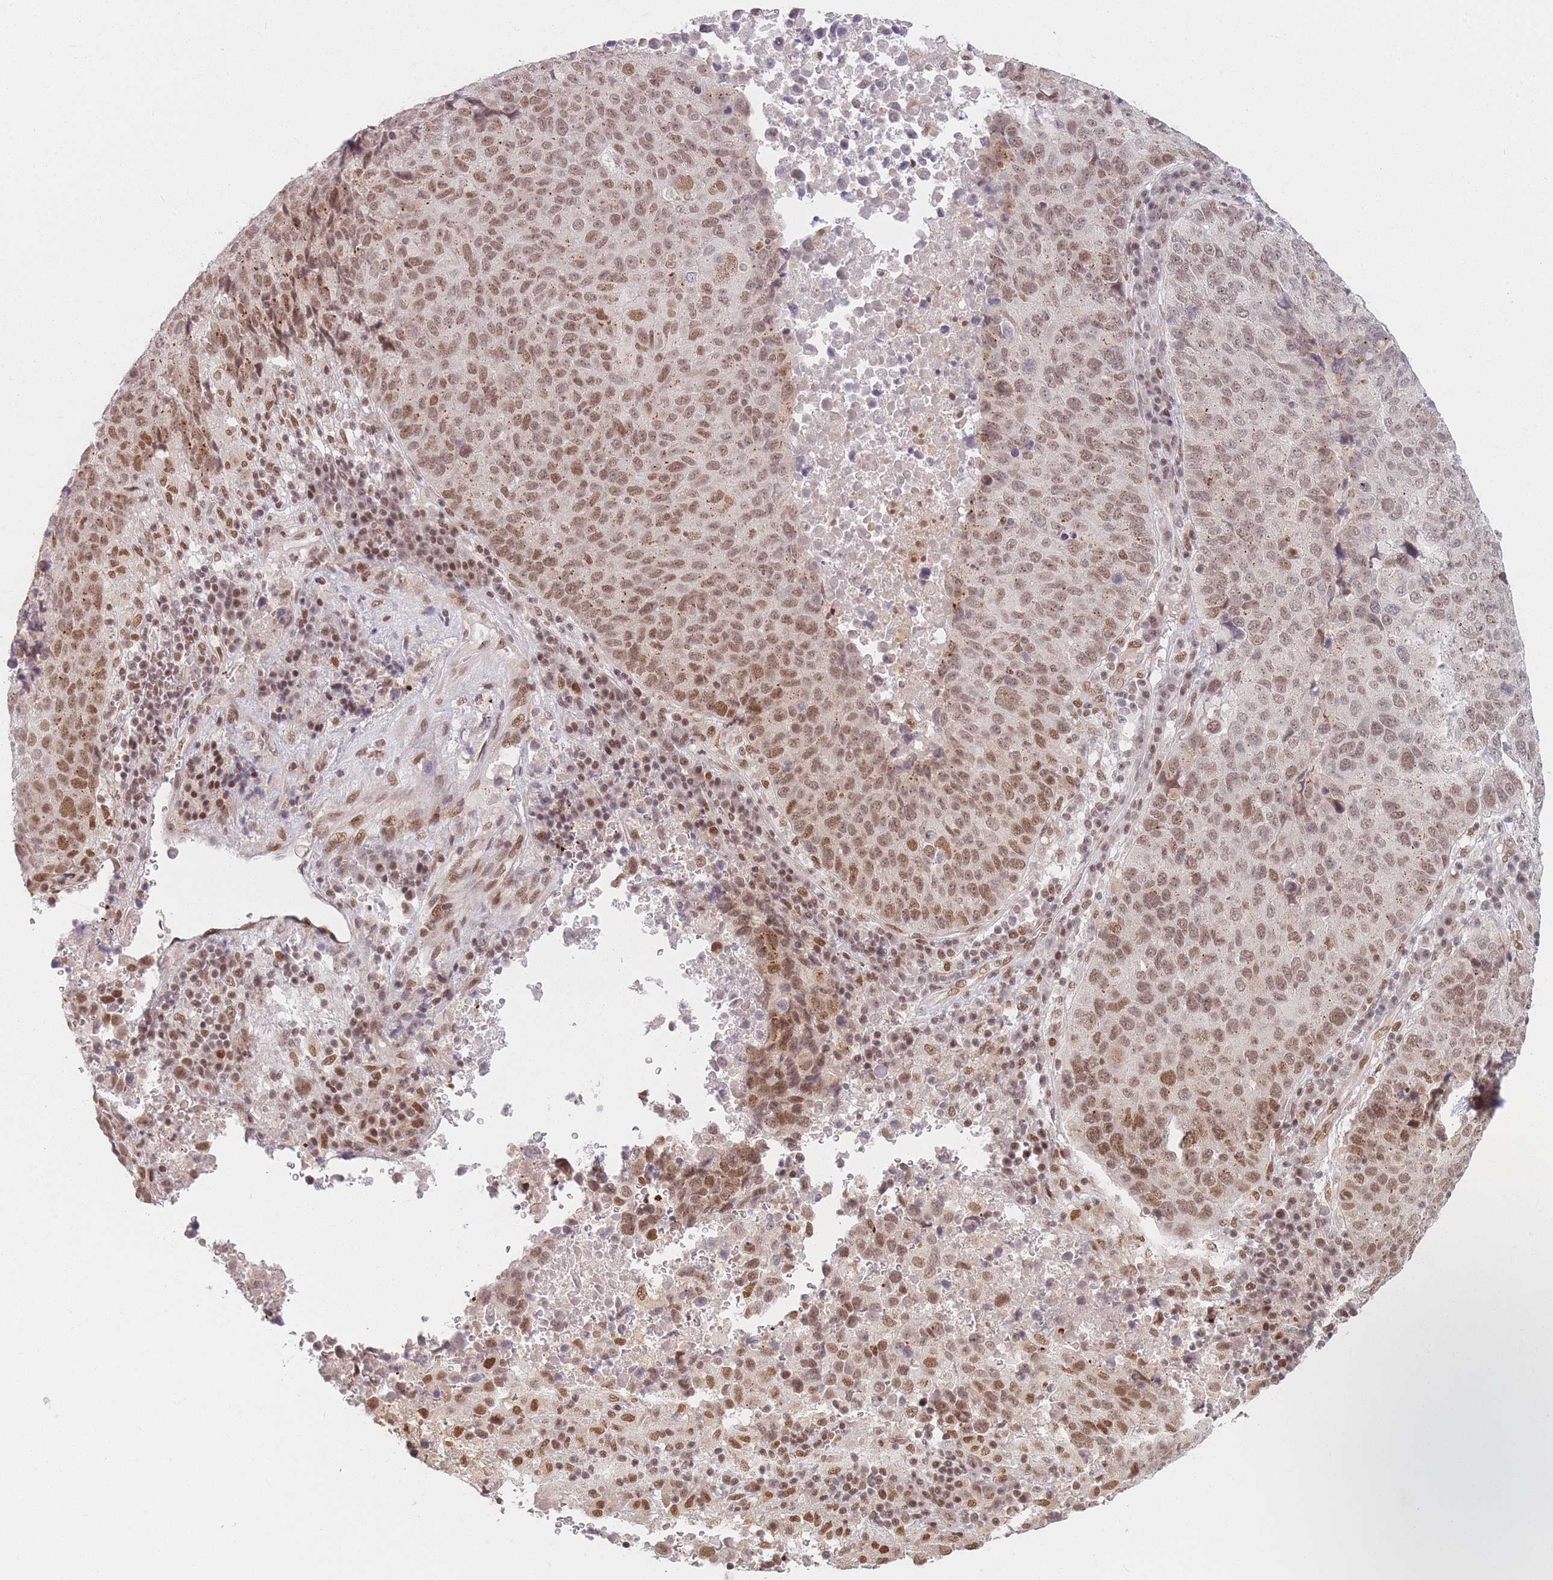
{"staining": {"intensity": "moderate", "quantity": ">75%", "location": "nuclear"}, "tissue": "lung cancer", "cell_type": "Tumor cells", "image_type": "cancer", "snomed": [{"axis": "morphology", "description": "Squamous cell carcinoma, NOS"}, {"axis": "topography", "description": "Lung"}], "caption": "Human lung cancer (squamous cell carcinoma) stained with a protein marker shows moderate staining in tumor cells.", "gene": "SUPT6H", "patient": {"sex": "male", "age": 73}}